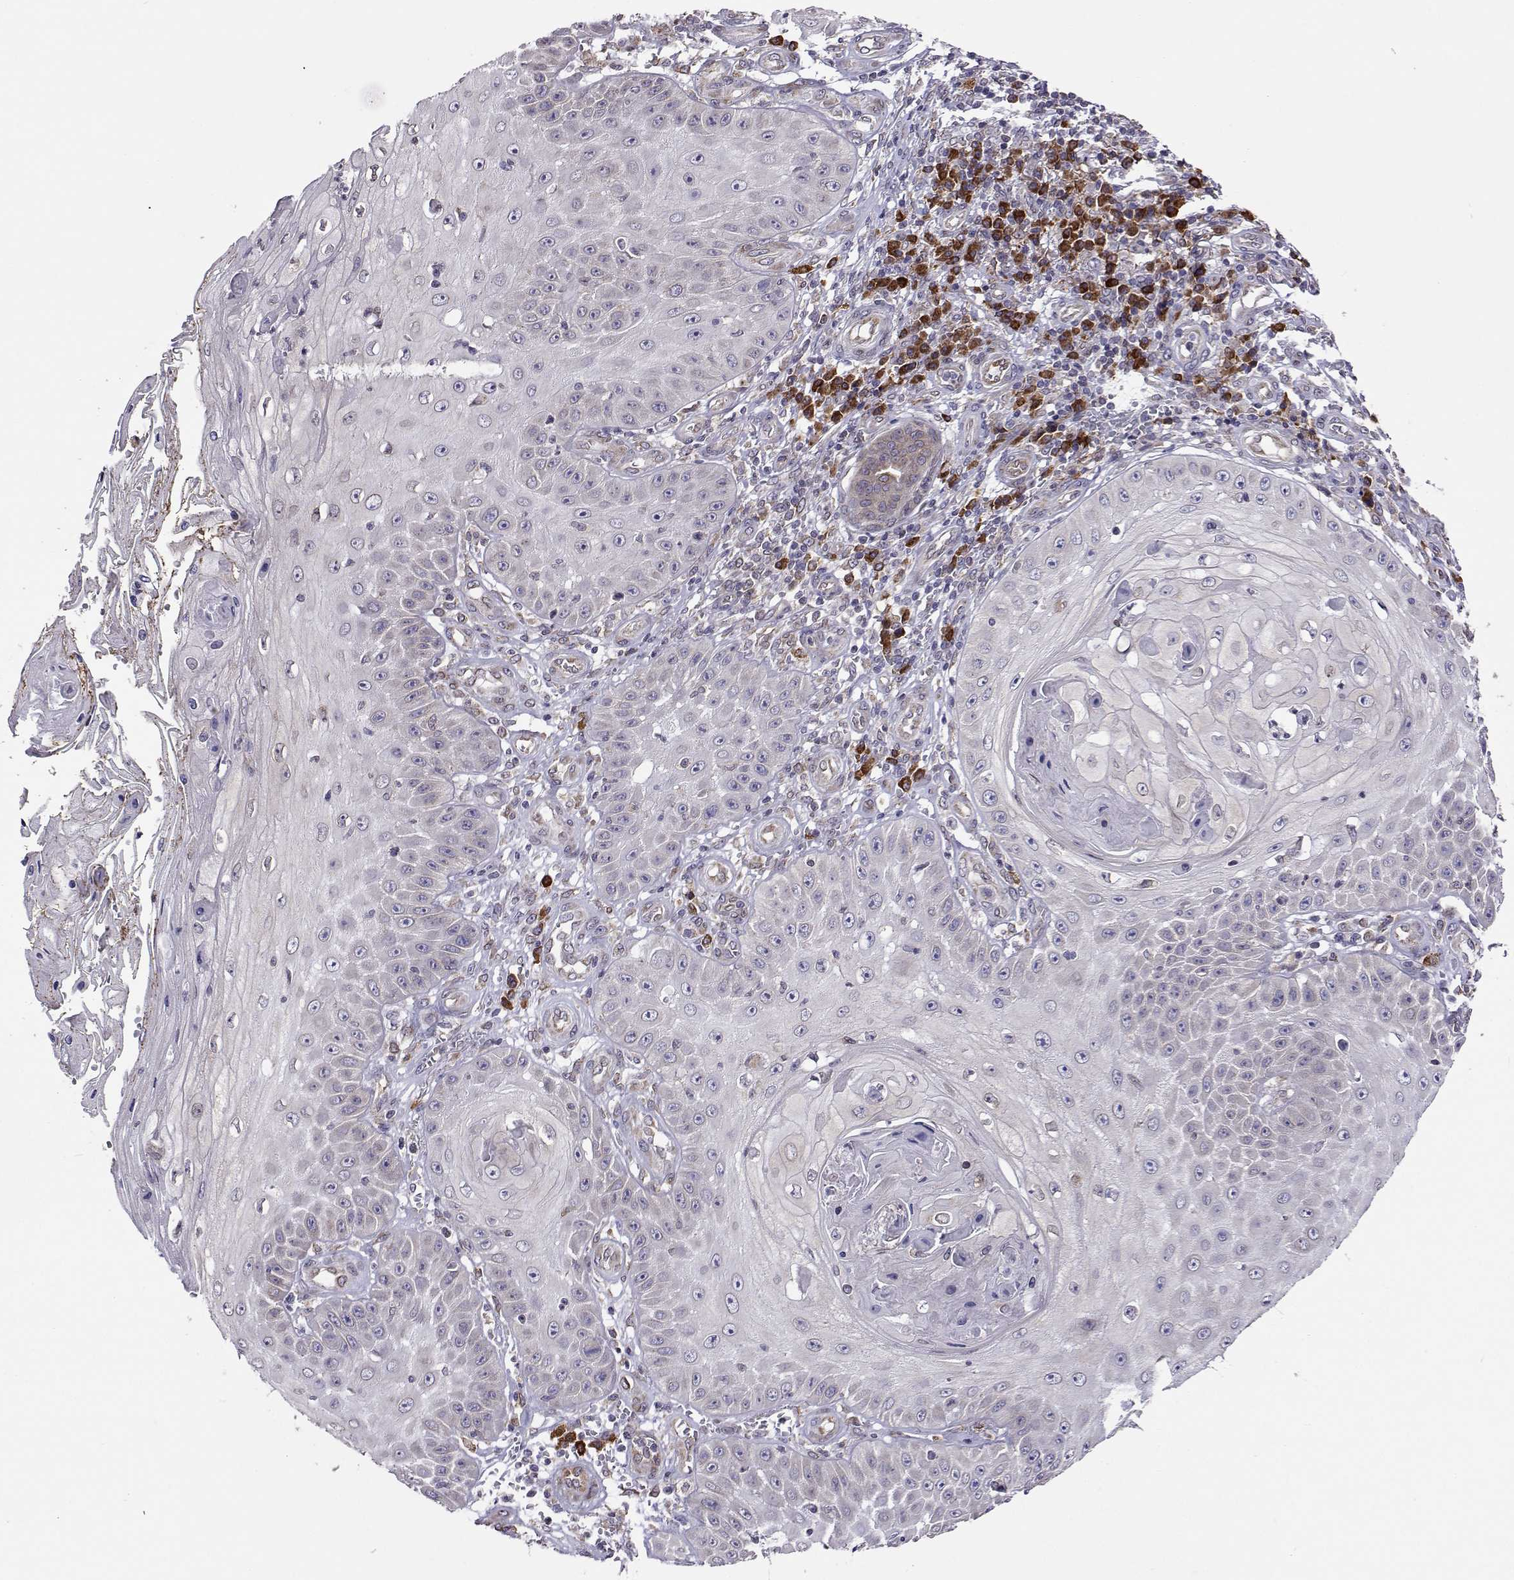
{"staining": {"intensity": "negative", "quantity": "none", "location": "none"}, "tissue": "skin cancer", "cell_type": "Tumor cells", "image_type": "cancer", "snomed": [{"axis": "morphology", "description": "Squamous cell carcinoma, NOS"}, {"axis": "topography", "description": "Skin"}], "caption": "Tumor cells show no significant positivity in squamous cell carcinoma (skin).", "gene": "PGRMC2", "patient": {"sex": "male", "age": 70}}